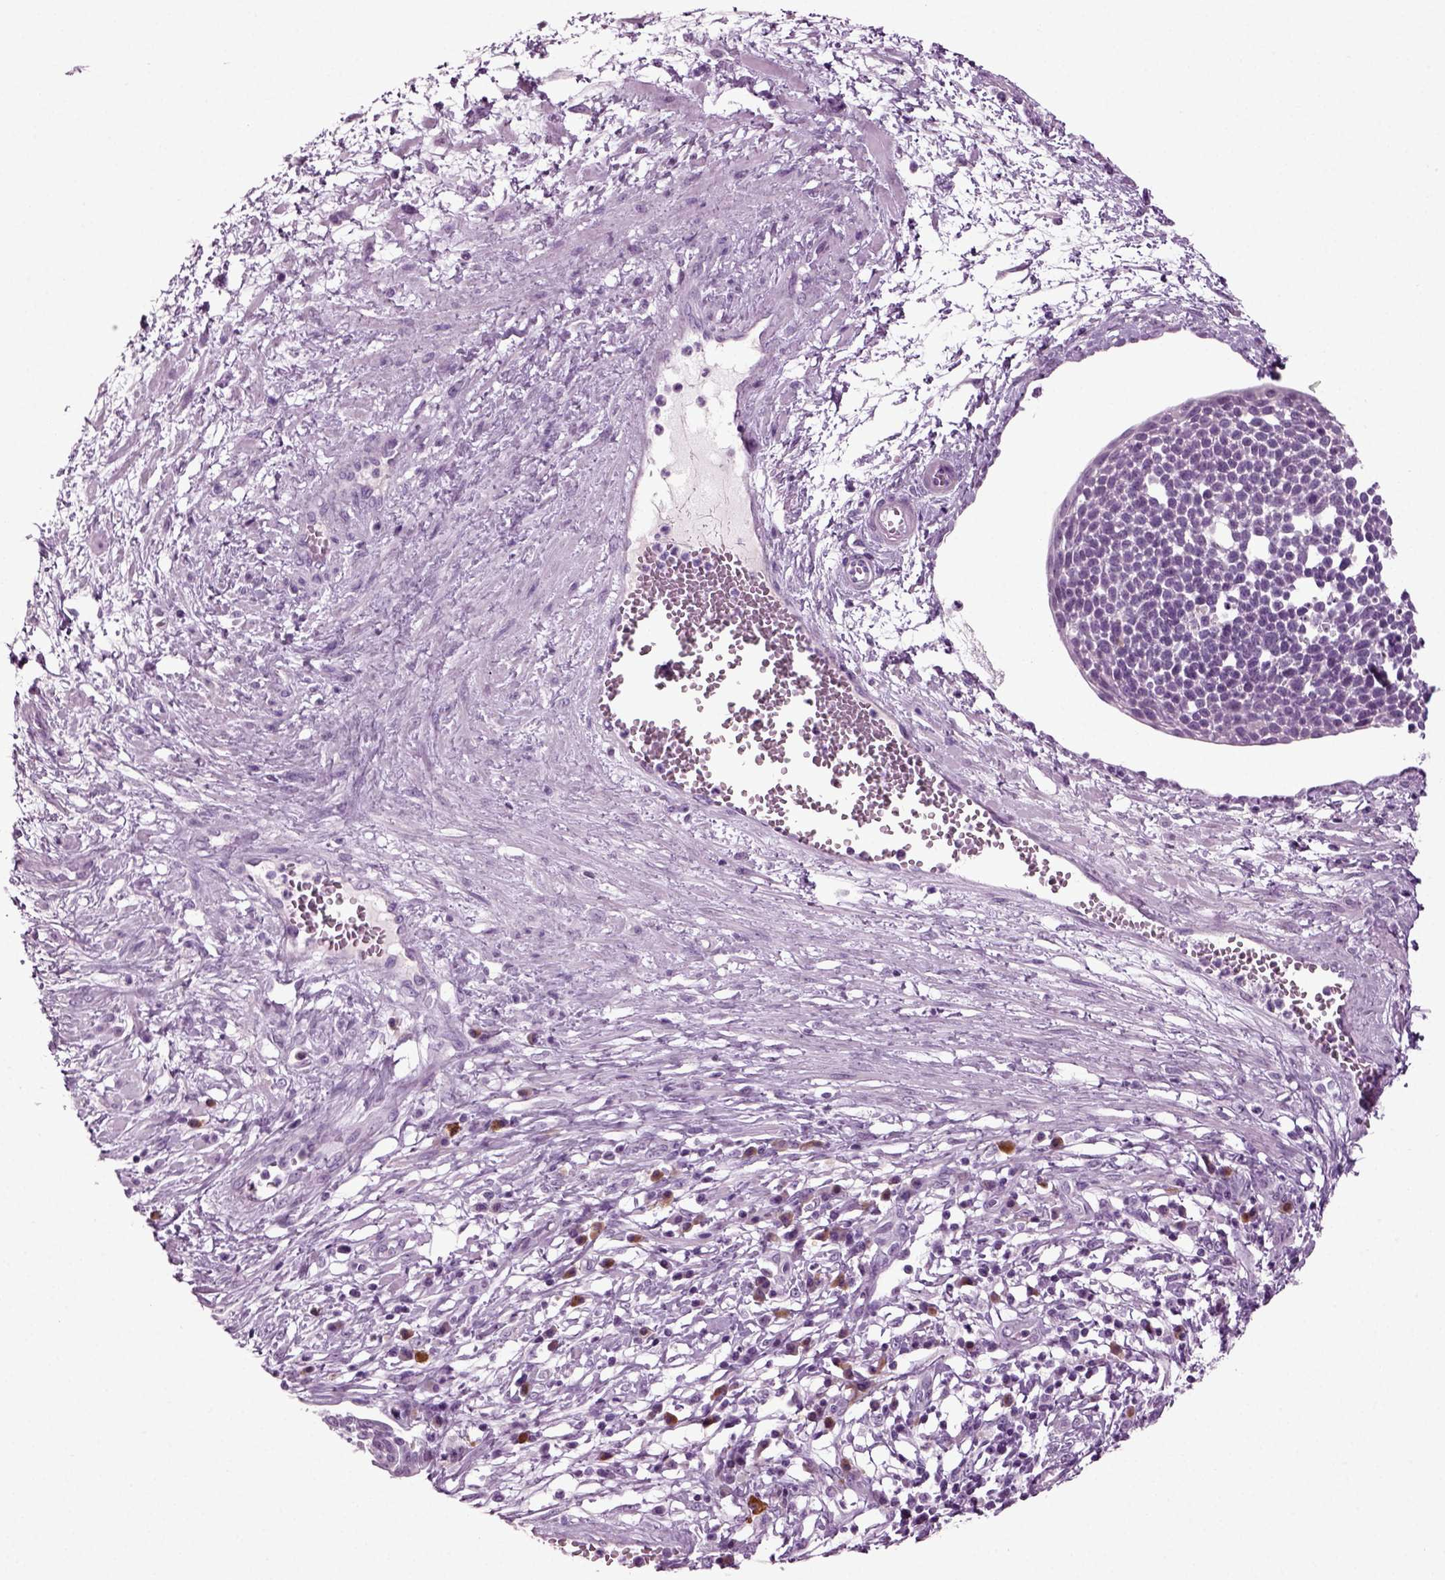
{"staining": {"intensity": "negative", "quantity": "none", "location": "none"}, "tissue": "cervical cancer", "cell_type": "Tumor cells", "image_type": "cancer", "snomed": [{"axis": "morphology", "description": "Squamous cell carcinoma, NOS"}, {"axis": "topography", "description": "Cervix"}], "caption": "An IHC photomicrograph of cervical squamous cell carcinoma is shown. There is no staining in tumor cells of cervical squamous cell carcinoma.", "gene": "PRLH", "patient": {"sex": "female", "age": 34}}